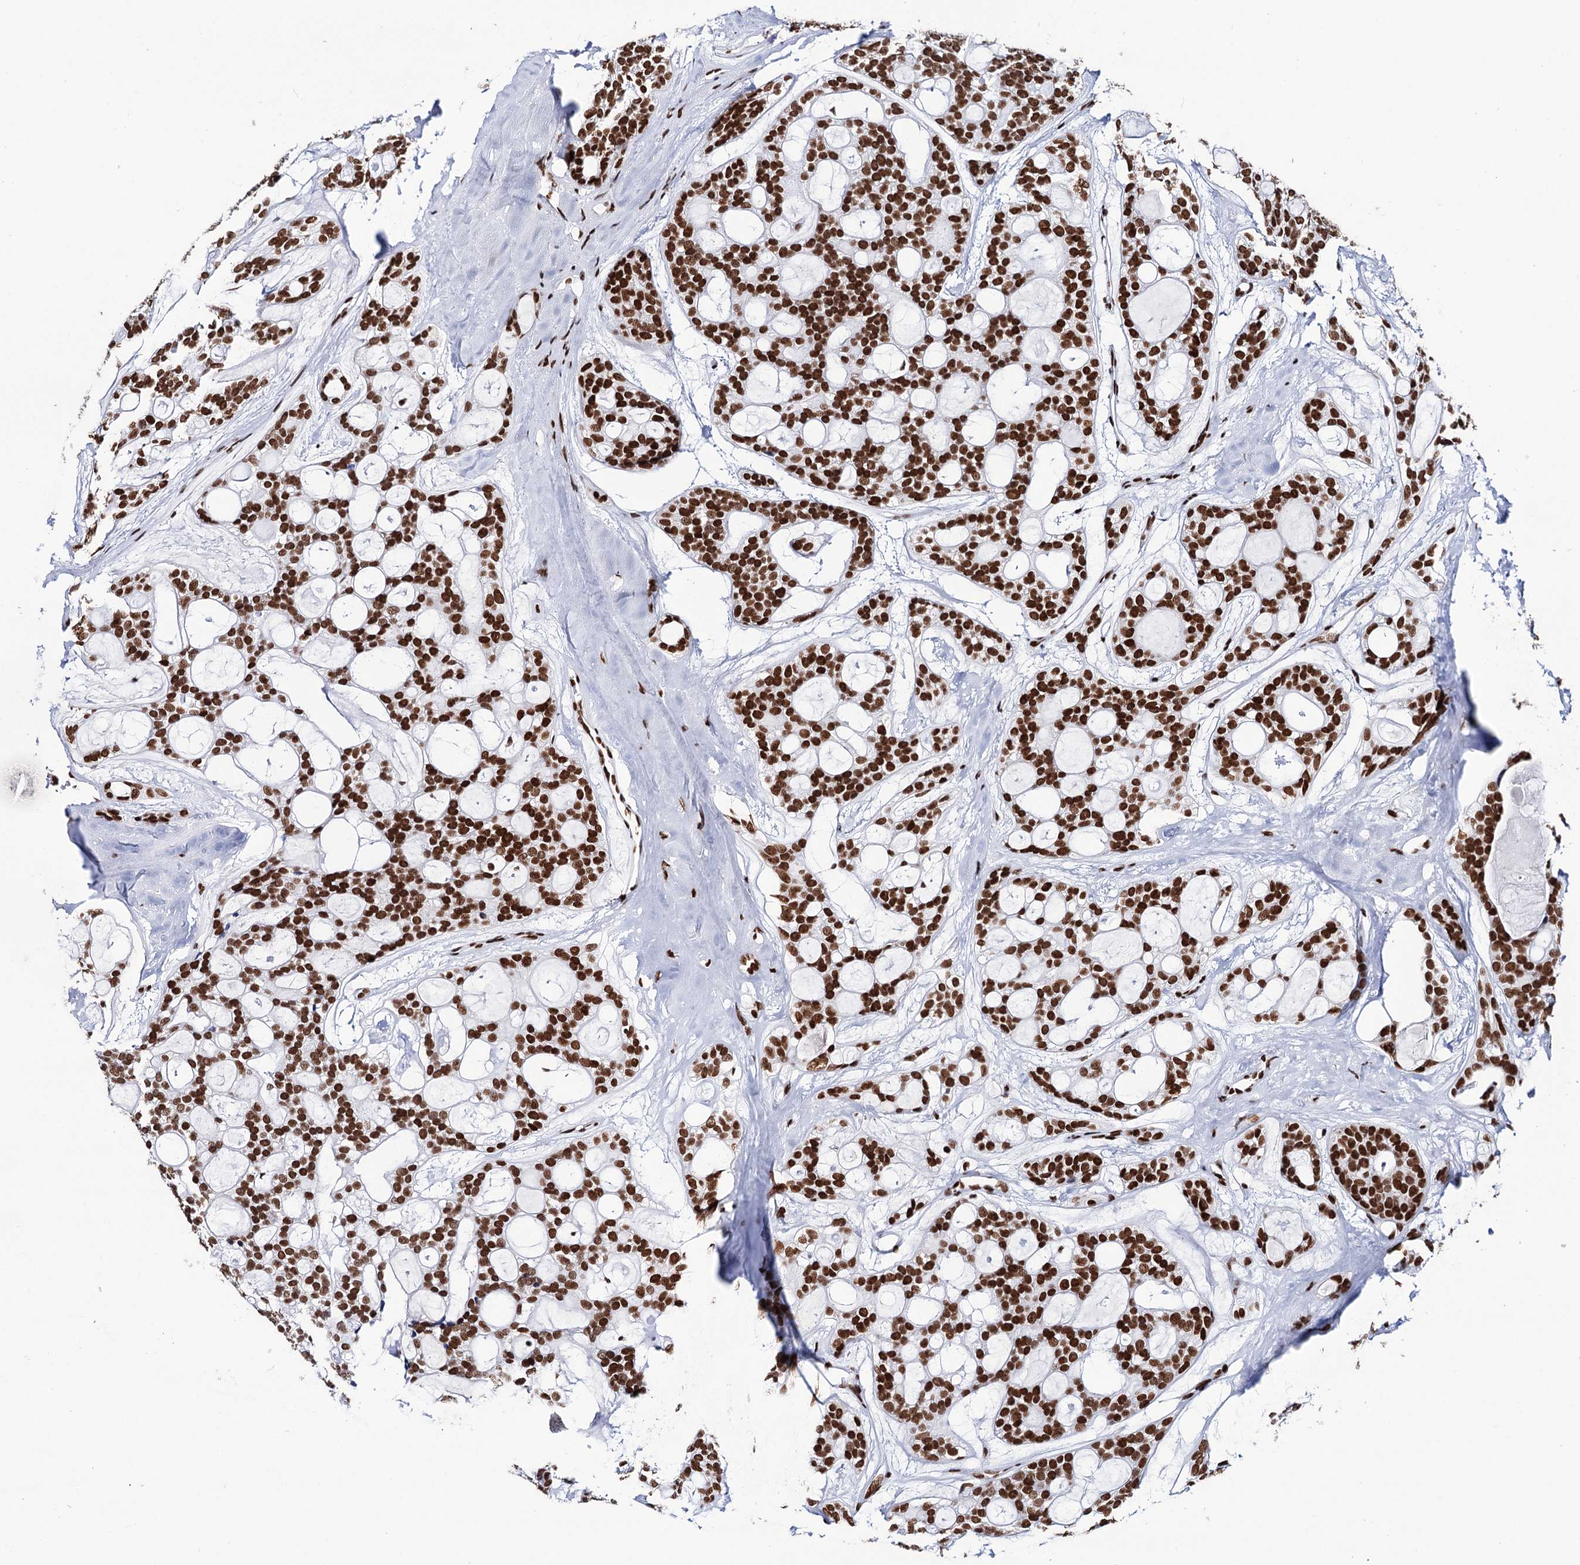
{"staining": {"intensity": "strong", "quantity": ">75%", "location": "nuclear"}, "tissue": "head and neck cancer", "cell_type": "Tumor cells", "image_type": "cancer", "snomed": [{"axis": "morphology", "description": "Adenocarcinoma, NOS"}, {"axis": "topography", "description": "Head-Neck"}], "caption": "Brown immunohistochemical staining in human head and neck cancer reveals strong nuclear expression in about >75% of tumor cells. (IHC, brightfield microscopy, high magnification).", "gene": "MATR3", "patient": {"sex": "male", "age": 66}}